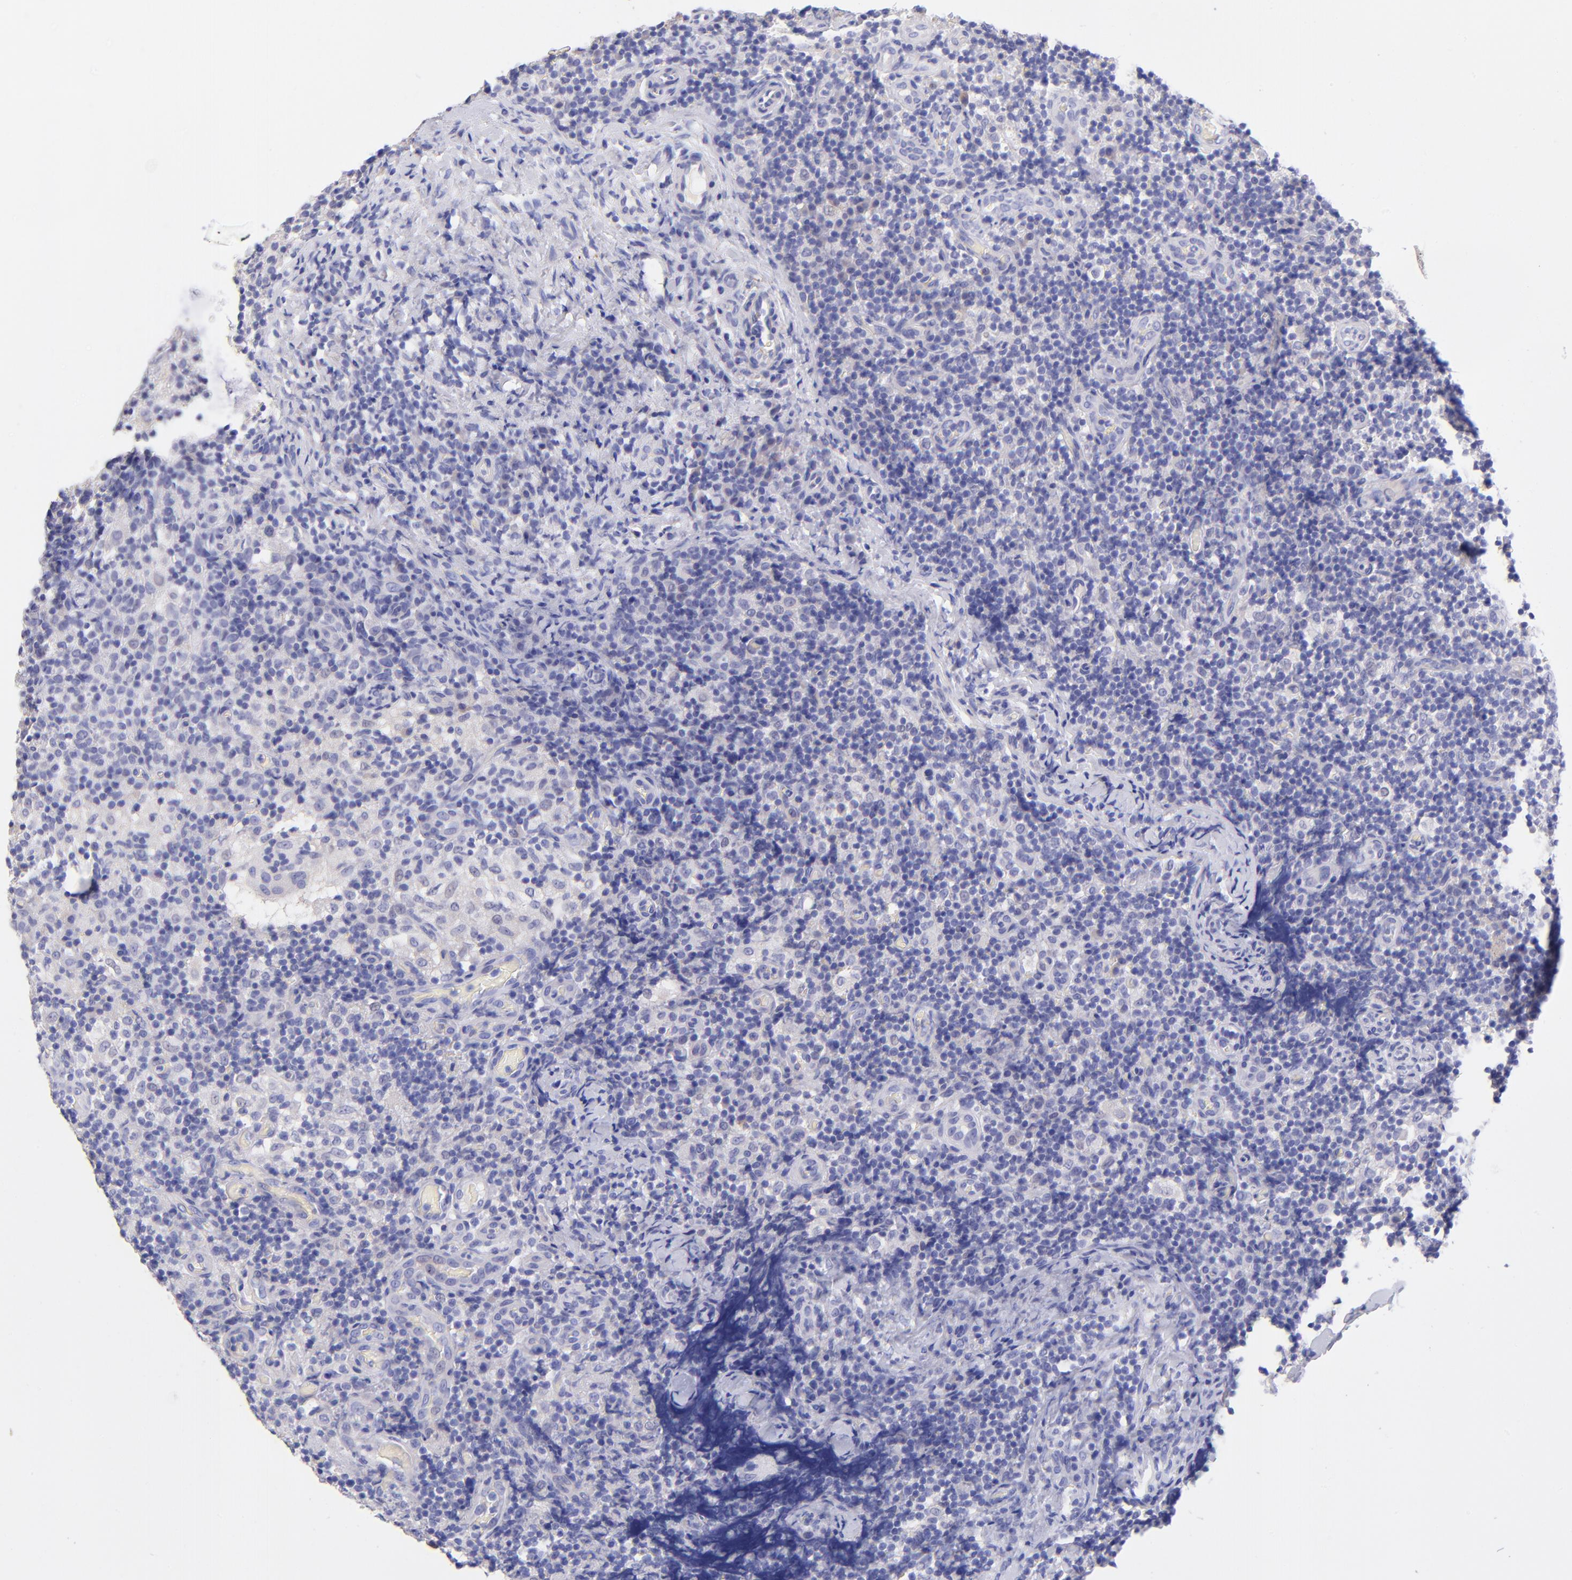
{"staining": {"intensity": "negative", "quantity": "none", "location": "none"}, "tissue": "lymph node", "cell_type": "Germinal center cells", "image_type": "normal", "snomed": [{"axis": "morphology", "description": "Normal tissue, NOS"}, {"axis": "morphology", "description": "Inflammation, NOS"}, {"axis": "topography", "description": "Lymph node"}], "caption": "Immunohistochemical staining of unremarkable human lymph node displays no significant staining in germinal center cells. Nuclei are stained in blue.", "gene": "RAB3B", "patient": {"sex": "male", "age": 46}}